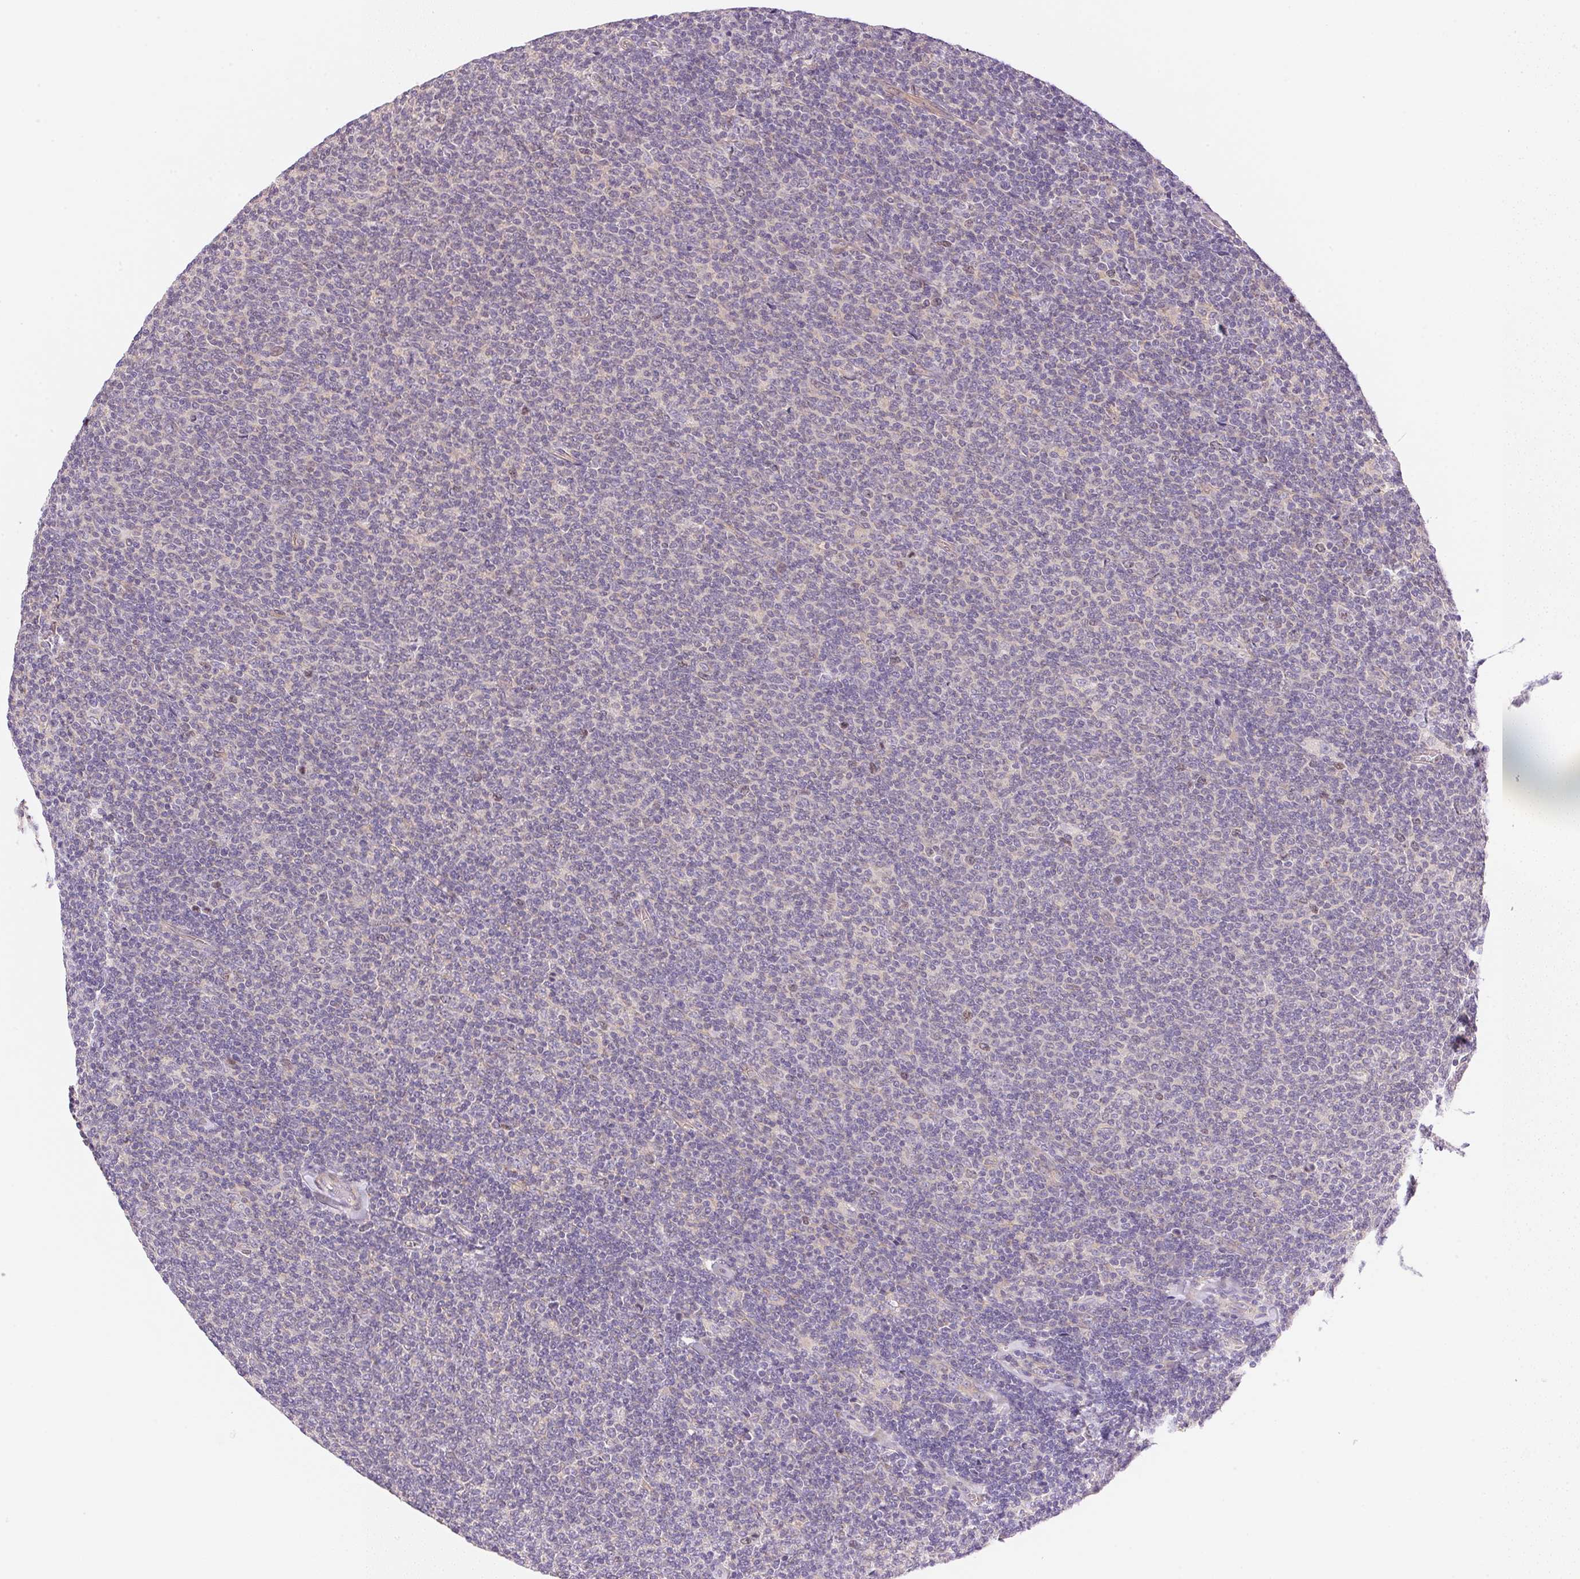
{"staining": {"intensity": "negative", "quantity": "none", "location": "none"}, "tissue": "lymphoma", "cell_type": "Tumor cells", "image_type": "cancer", "snomed": [{"axis": "morphology", "description": "Malignant lymphoma, non-Hodgkin's type, Low grade"}, {"axis": "topography", "description": "Lymph node"}], "caption": "DAB (3,3'-diaminobenzidine) immunohistochemical staining of human lymphoma displays no significant positivity in tumor cells. (DAB immunohistochemistry, high magnification).", "gene": "SMTN", "patient": {"sex": "male", "age": 52}}